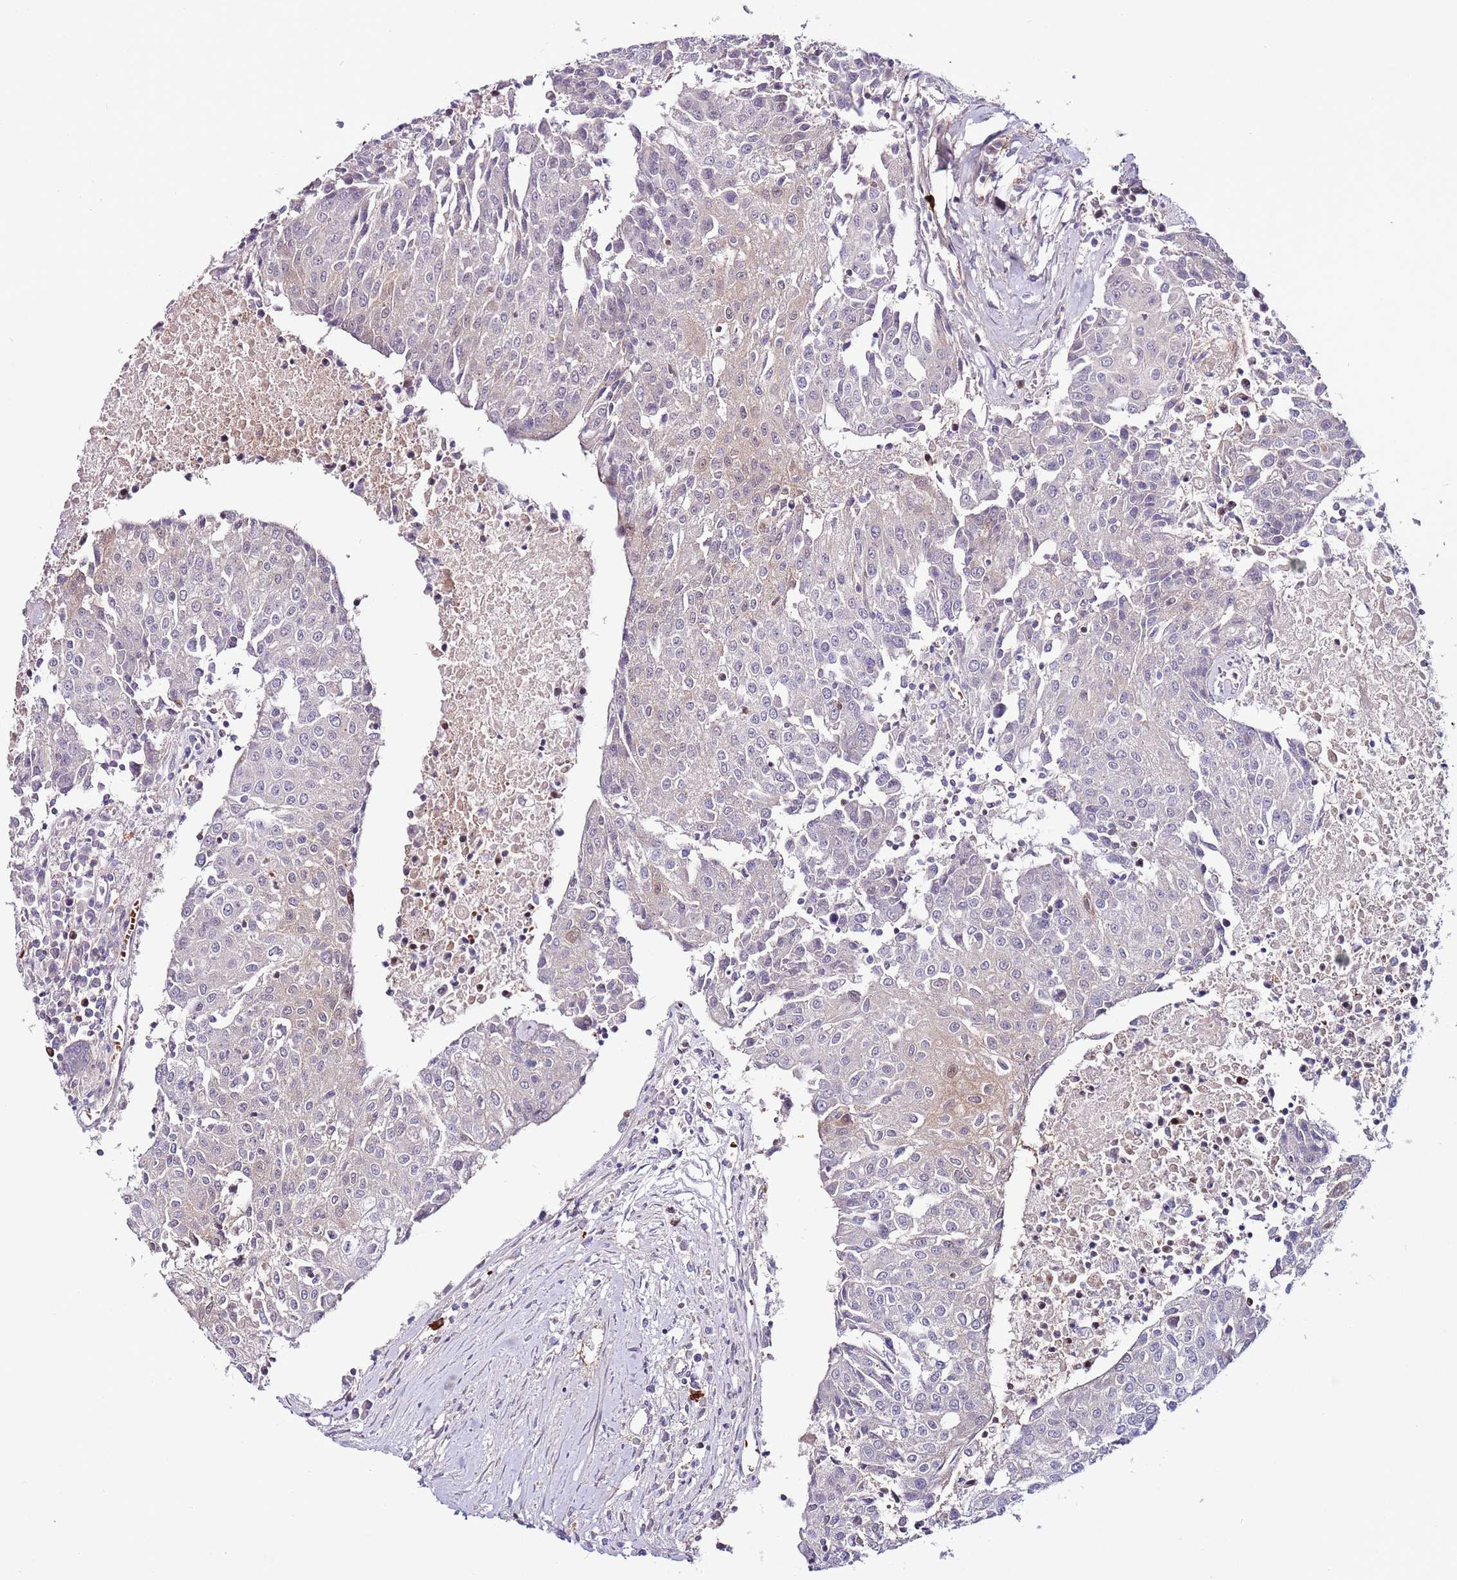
{"staining": {"intensity": "negative", "quantity": "none", "location": "none"}, "tissue": "urothelial cancer", "cell_type": "Tumor cells", "image_type": "cancer", "snomed": [{"axis": "morphology", "description": "Urothelial carcinoma, High grade"}, {"axis": "topography", "description": "Urinary bladder"}], "caption": "Immunohistochemical staining of urothelial cancer reveals no significant positivity in tumor cells. Brightfield microscopy of immunohistochemistry stained with DAB (3,3'-diaminobenzidine) (brown) and hematoxylin (blue), captured at high magnification.", "gene": "MTG2", "patient": {"sex": "female", "age": 85}}